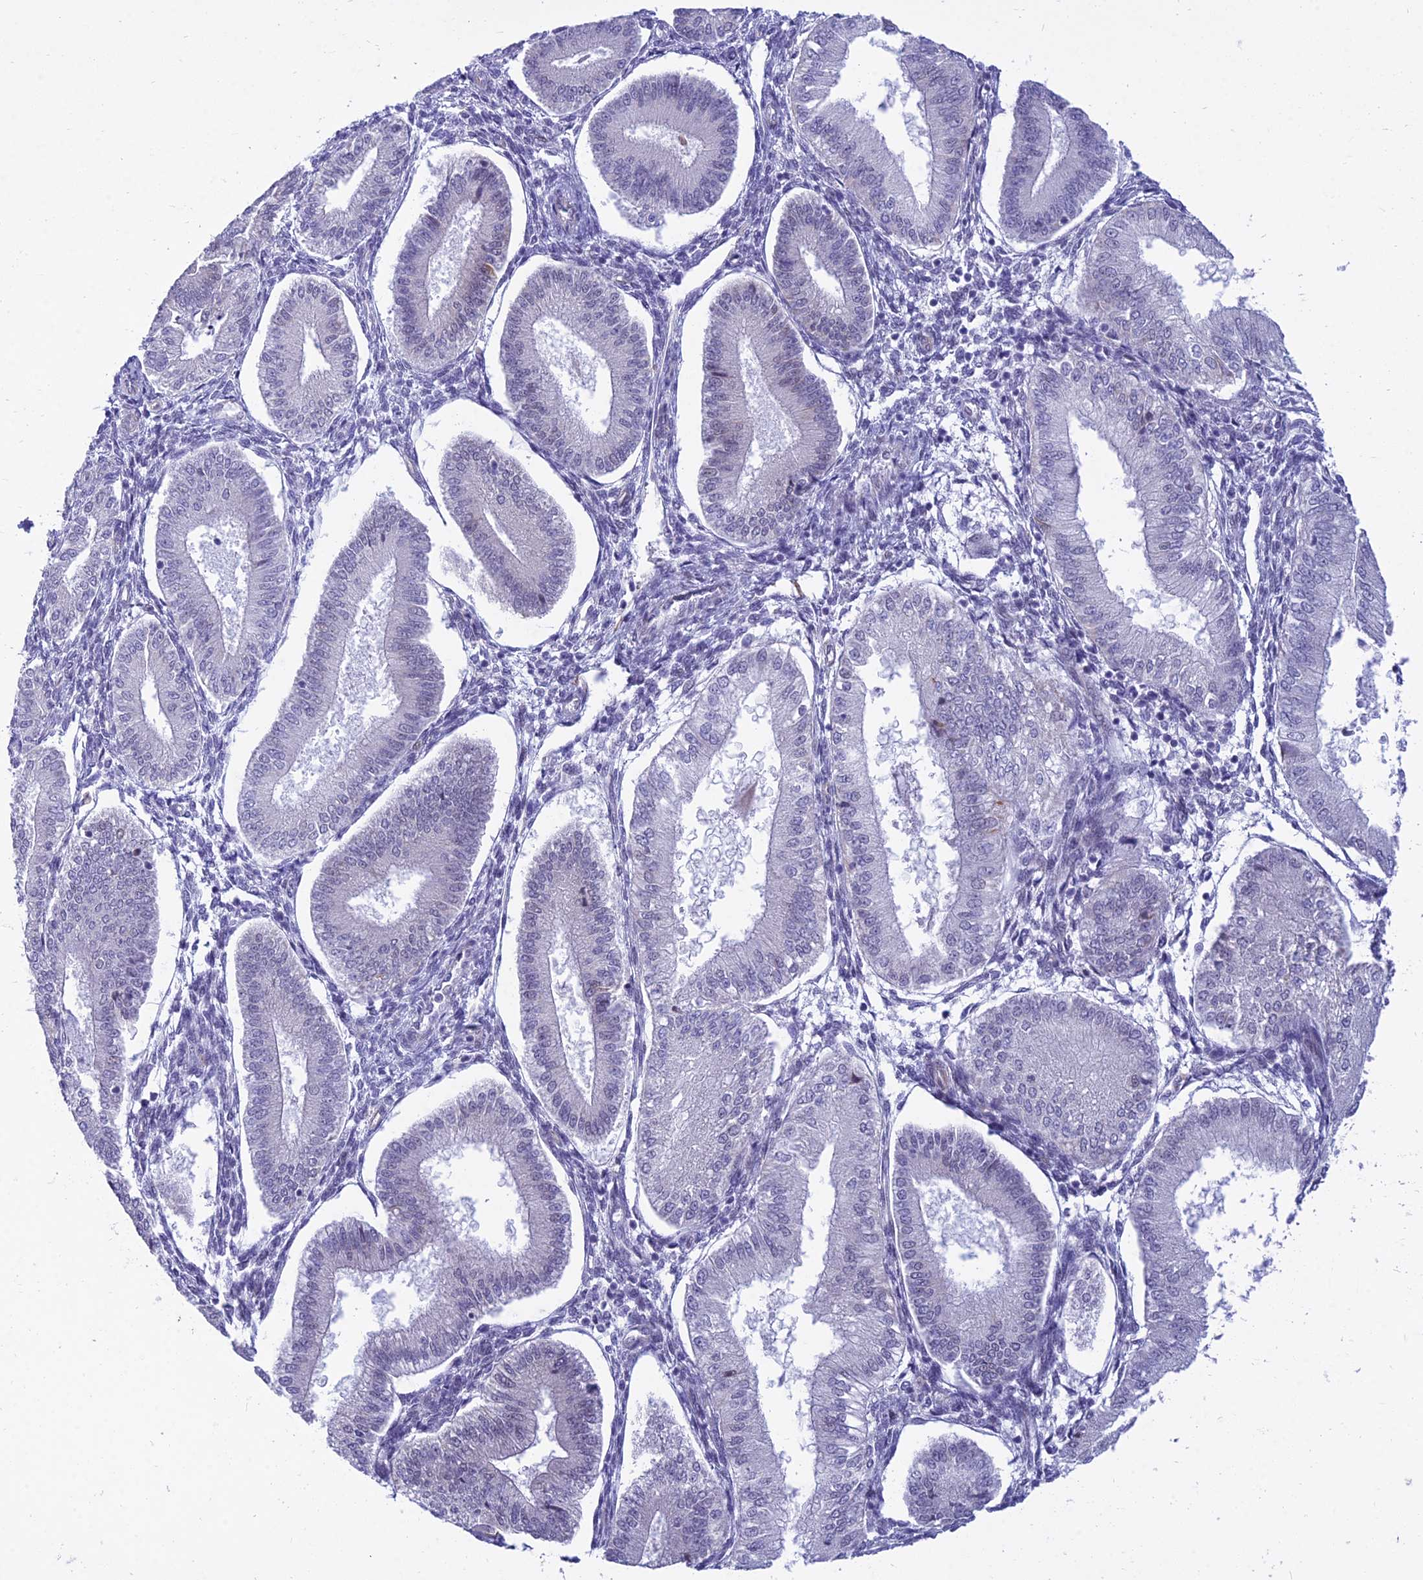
{"staining": {"intensity": "negative", "quantity": "none", "location": "none"}, "tissue": "endometrium", "cell_type": "Cells in endometrial stroma", "image_type": "normal", "snomed": [{"axis": "morphology", "description": "Normal tissue, NOS"}, {"axis": "topography", "description": "Endometrium"}], "caption": "This is a micrograph of immunohistochemistry (IHC) staining of normal endometrium, which shows no expression in cells in endometrial stroma. (DAB immunohistochemistry (IHC), high magnification).", "gene": "SAPCD2", "patient": {"sex": "female", "age": 39}}